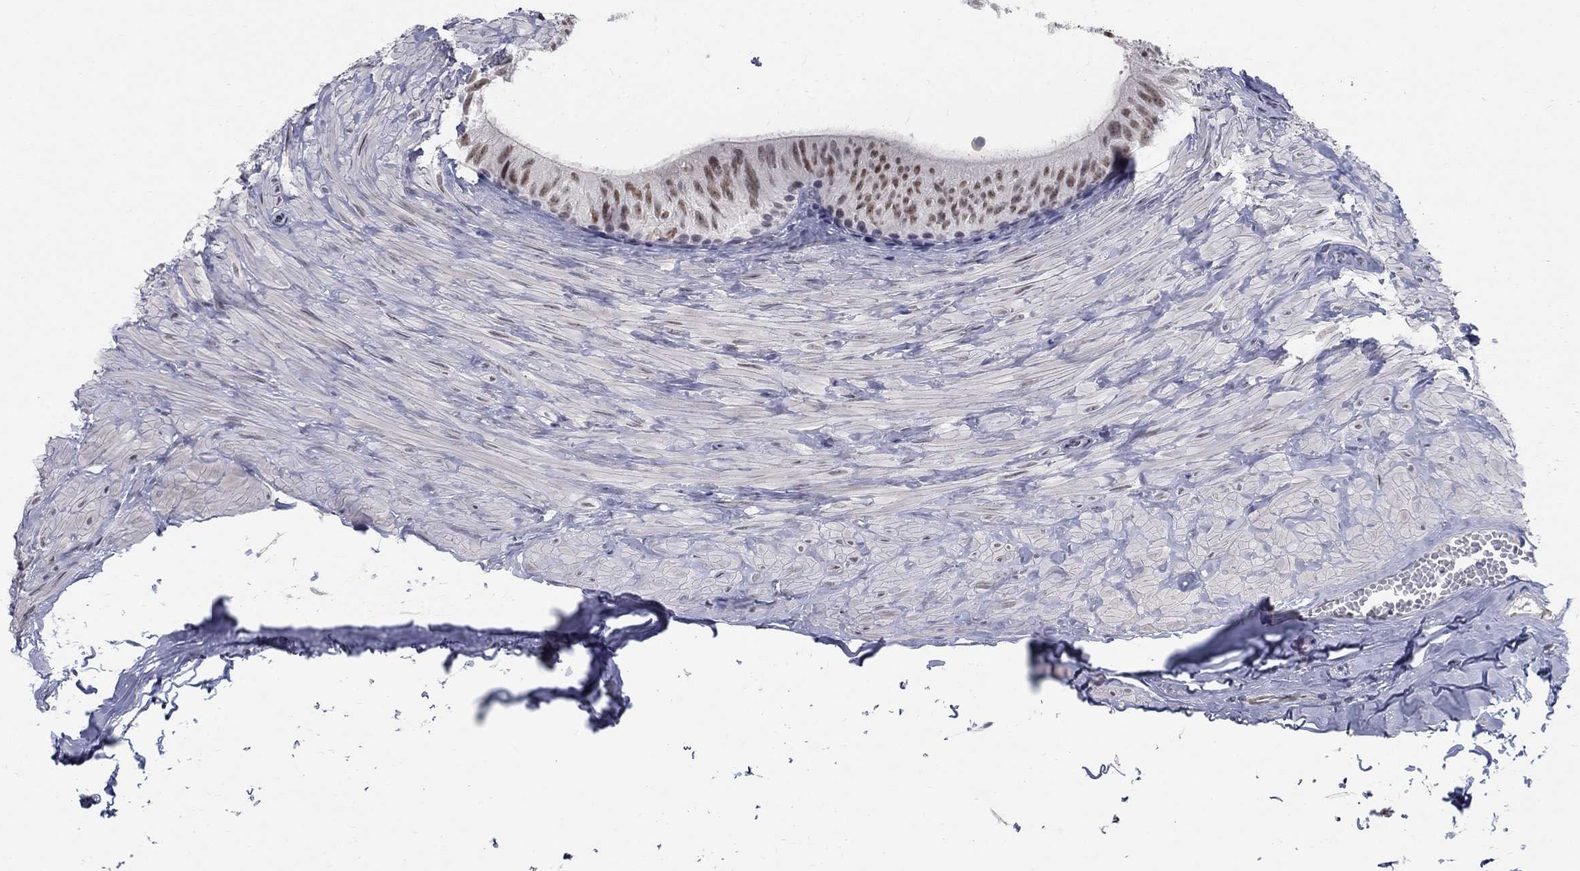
{"staining": {"intensity": "strong", "quantity": "25%-75%", "location": "nuclear"}, "tissue": "epididymis", "cell_type": "Glandular cells", "image_type": "normal", "snomed": [{"axis": "morphology", "description": "Normal tissue, NOS"}, {"axis": "topography", "description": "Epididymis"}], "caption": "This micrograph demonstrates immunohistochemistry staining of benign human epididymis, with high strong nuclear positivity in about 25%-75% of glandular cells.", "gene": "GCFC2", "patient": {"sex": "male", "age": 32}}